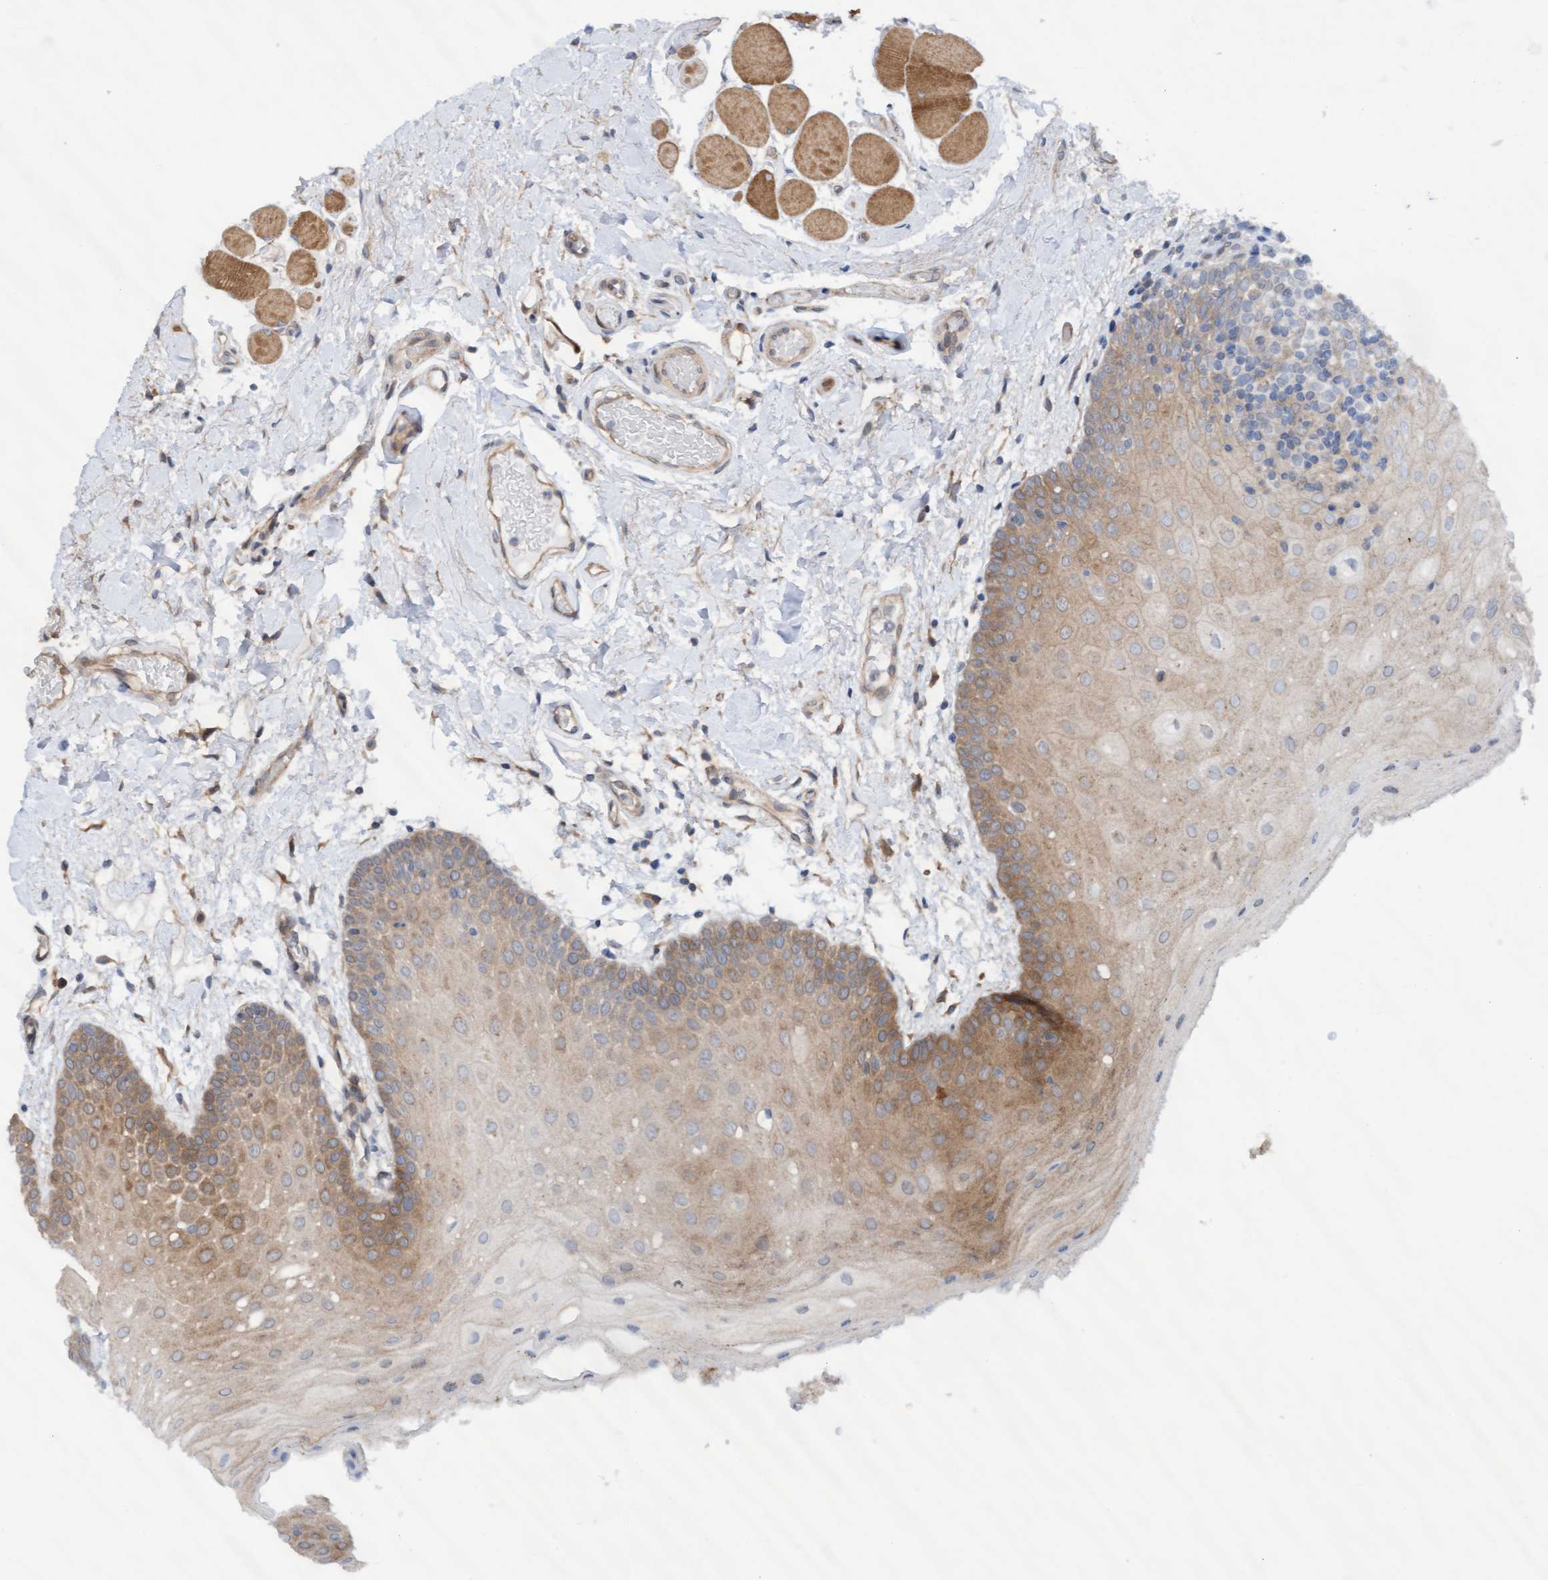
{"staining": {"intensity": "moderate", "quantity": ">75%", "location": "cytoplasmic/membranous"}, "tissue": "oral mucosa", "cell_type": "Squamous epithelial cells", "image_type": "normal", "snomed": [{"axis": "morphology", "description": "Normal tissue, NOS"}, {"axis": "morphology", "description": "Squamous cell carcinoma, NOS"}, {"axis": "topography", "description": "Oral tissue"}, {"axis": "topography", "description": "Head-Neck"}], "caption": "Immunohistochemistry (IHC) histopathology image of benign human oral mucosa stained for a protein (brown), which exhibits medium levels of moderate cytoplasmic/membranous expression in about >75% of squamous epithelial cells.", "gene": "PLCD1", "patient": {"sex": "male", "age": 71}}